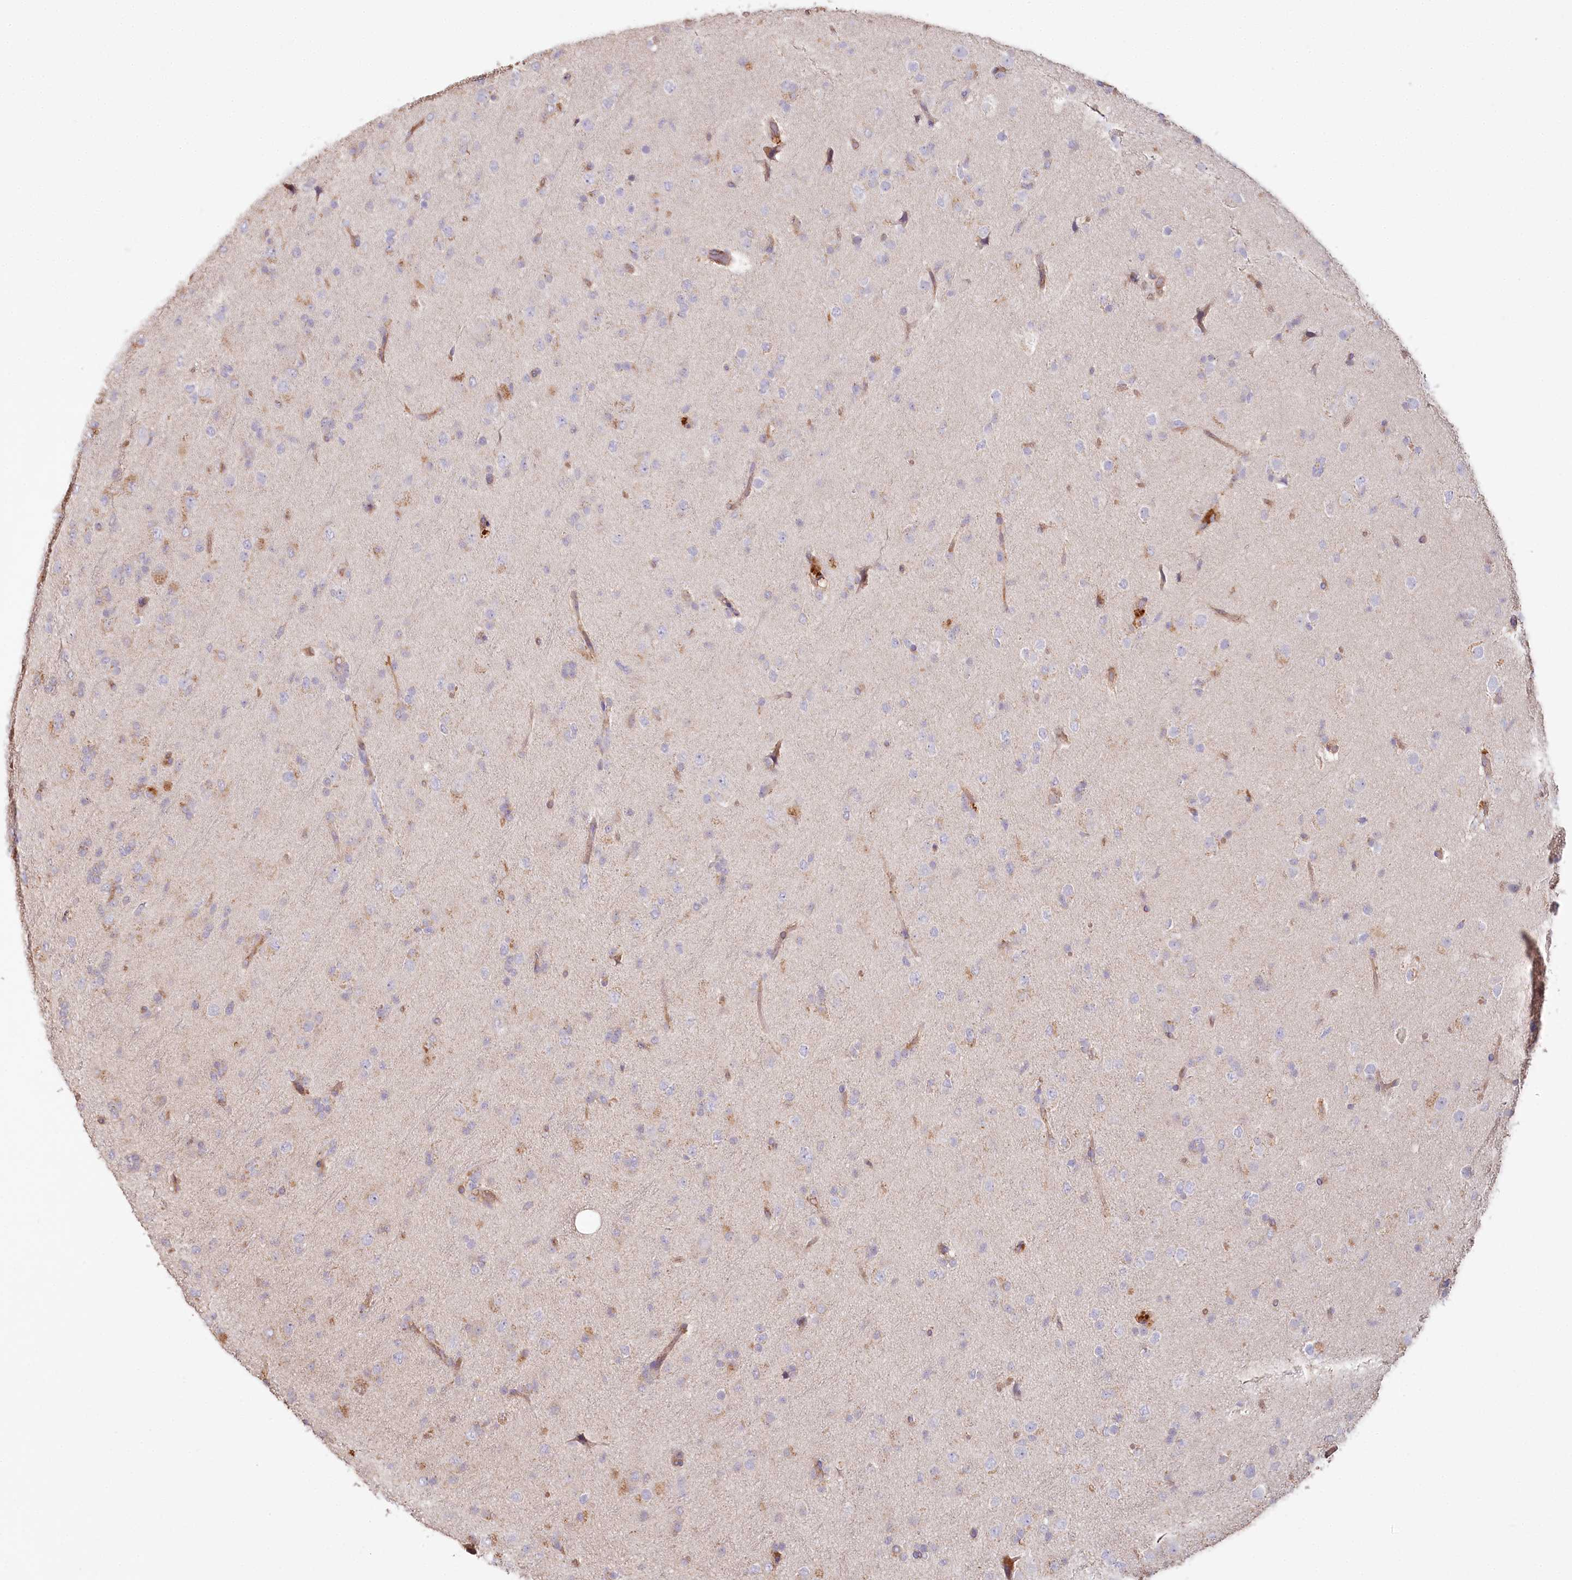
{"staining": {"intensity": "negative", "quantity": "none", "location": "none"}, "tissue": "glioma", "cell_type": "Tumor cells", "image_type": "cancer", "snomed": [{"axis": "morphology", "description": "Glioma, malignant, Low grade"}, {"axis": "topography", "description": "Brain"}], "caption": "This is an IHC image of human low-grade glioma (malignant). There is no staining in tumor cells.", "gene": "RBP5", "patient": {"sex": "male", "age": 65}}